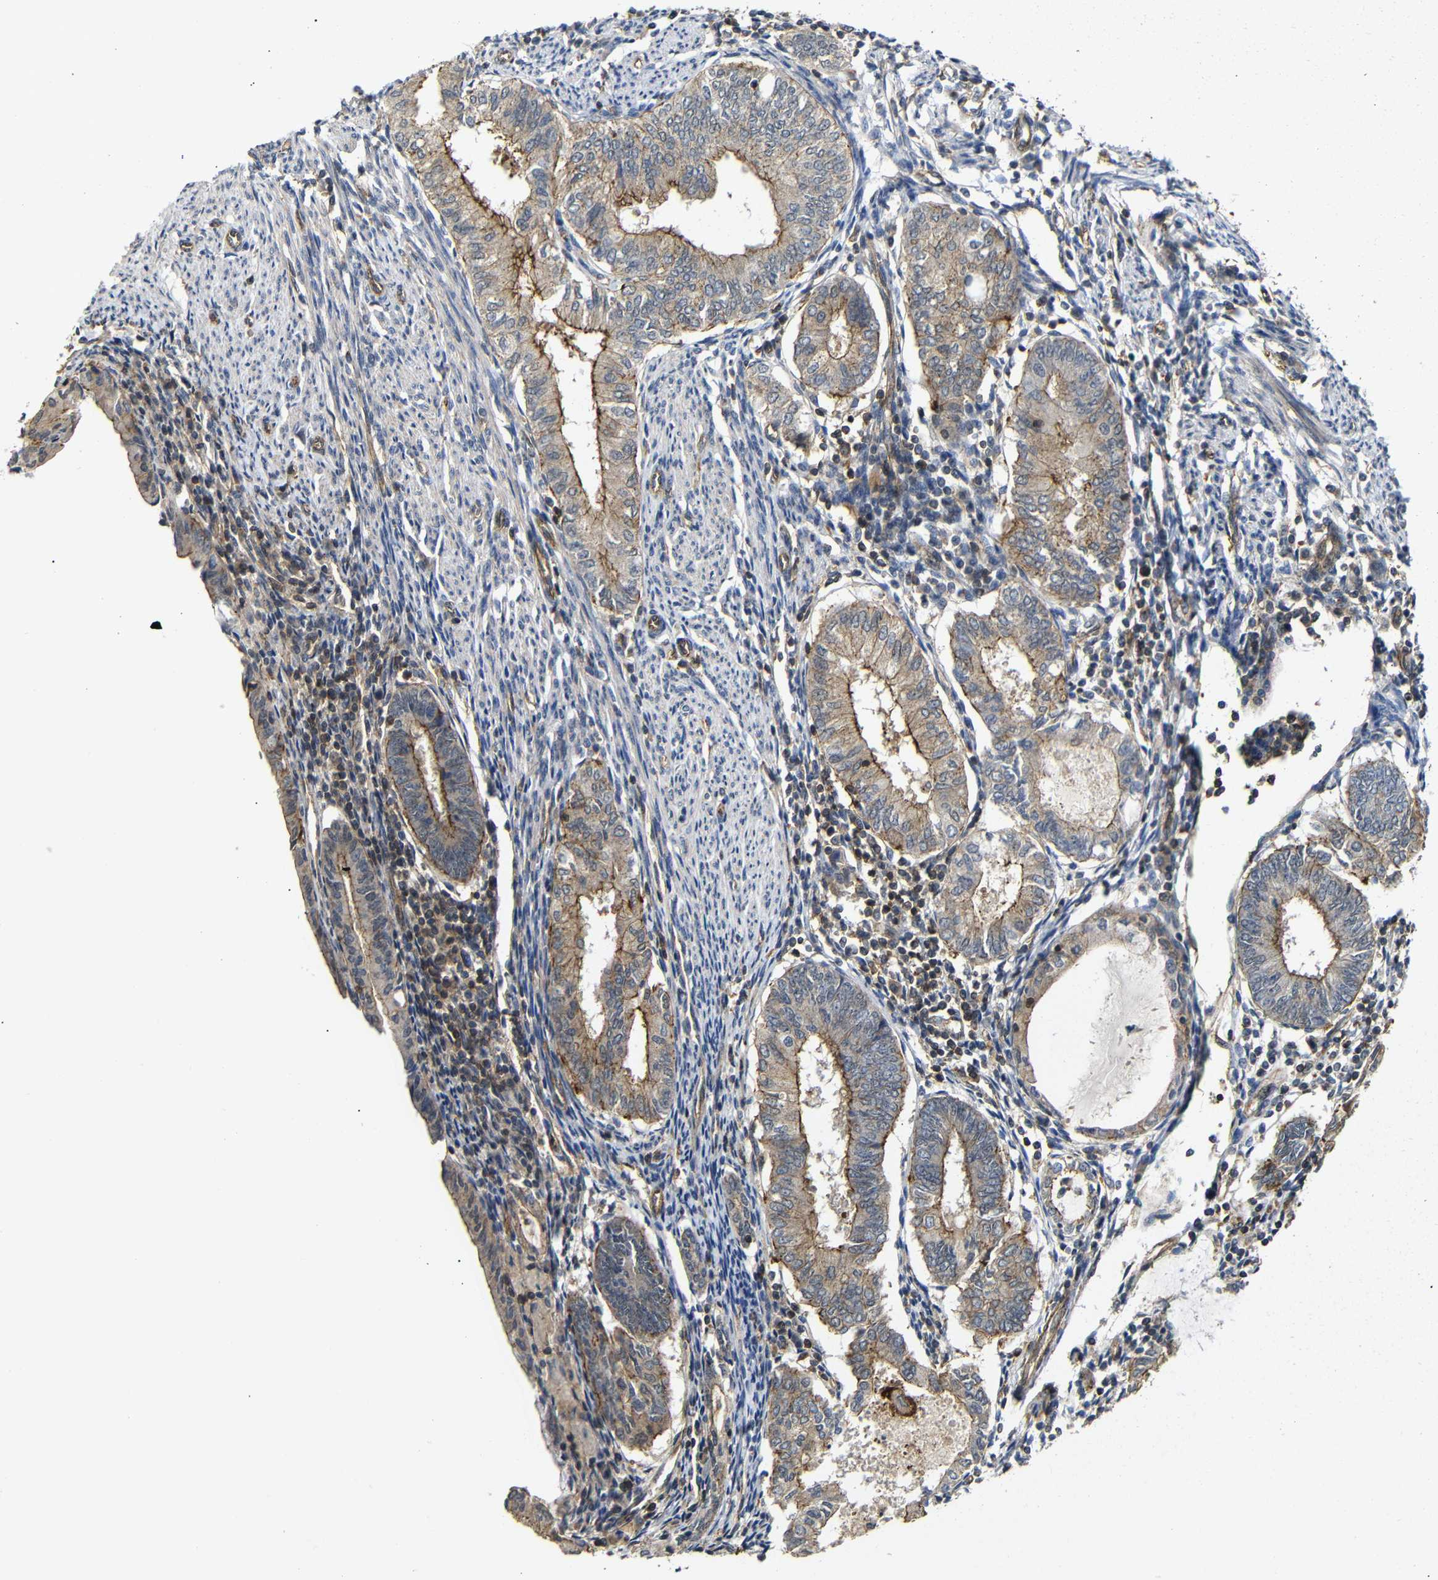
{"staining": {"intensity": "moderate", "quantity": ">75%", "location": "cytoplasmic/membranous"}, "tissue": "endometrial cancer", "cell_type": "Tumor cells", "image_type": "cancer", "snomed": [{"axis": "morphology", "description": "Adenocarcinoma, NOS"}, {"axis": "topography", "description": "Endometrium"}], "caption": "Immunohistochemistry micrograph of neoplastic tissue: endometrial adenocarcinoma stained using immunohistochemistry reveals medium levels of moderate protein expression localized specifically in the cytoplasmic/membranous of tumor cells, appearing as a cytoplasmic/membranous brown color.", "gene": "NANOS1", "patient": {"sex": "female", "age": 86}}